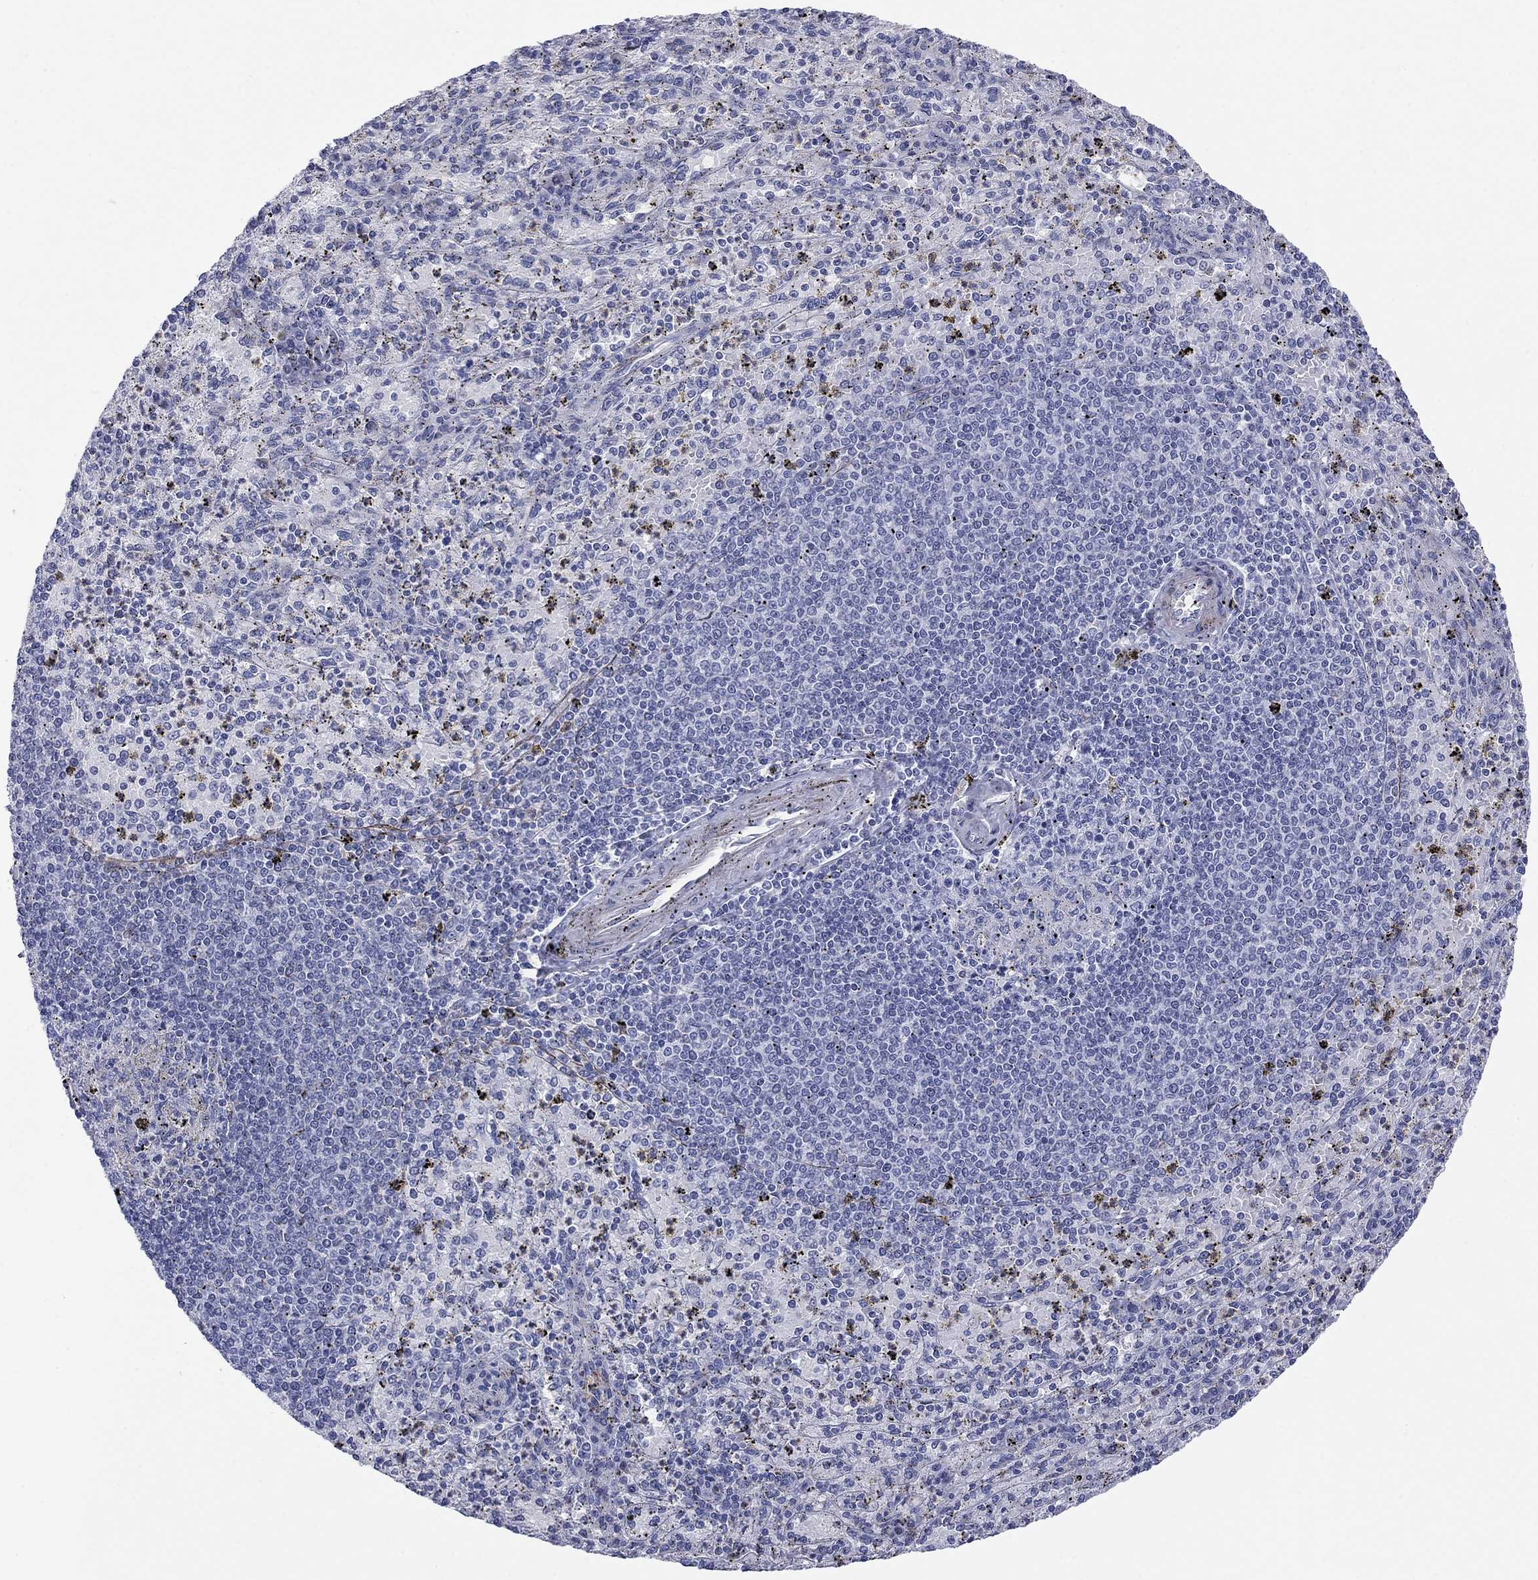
{"staining": {"intensity": "negative", "quantity": "none", "location": "none"}, "tissue": "spleen", "cell_type": "Cells in red pulp", "image_type": "normal", "snomed": [{"axis": "morphology", "description": "Normal tissue, NOS"}, {"axis": "topography", "description": "Spleen"}], "caption": "DAB immunohistochemical staining of unremarkable spleen demonstrates no significant positivity in cells in red pulp.", "gene": "MGST3", "patient": {"sex": "male", "age": 60}}